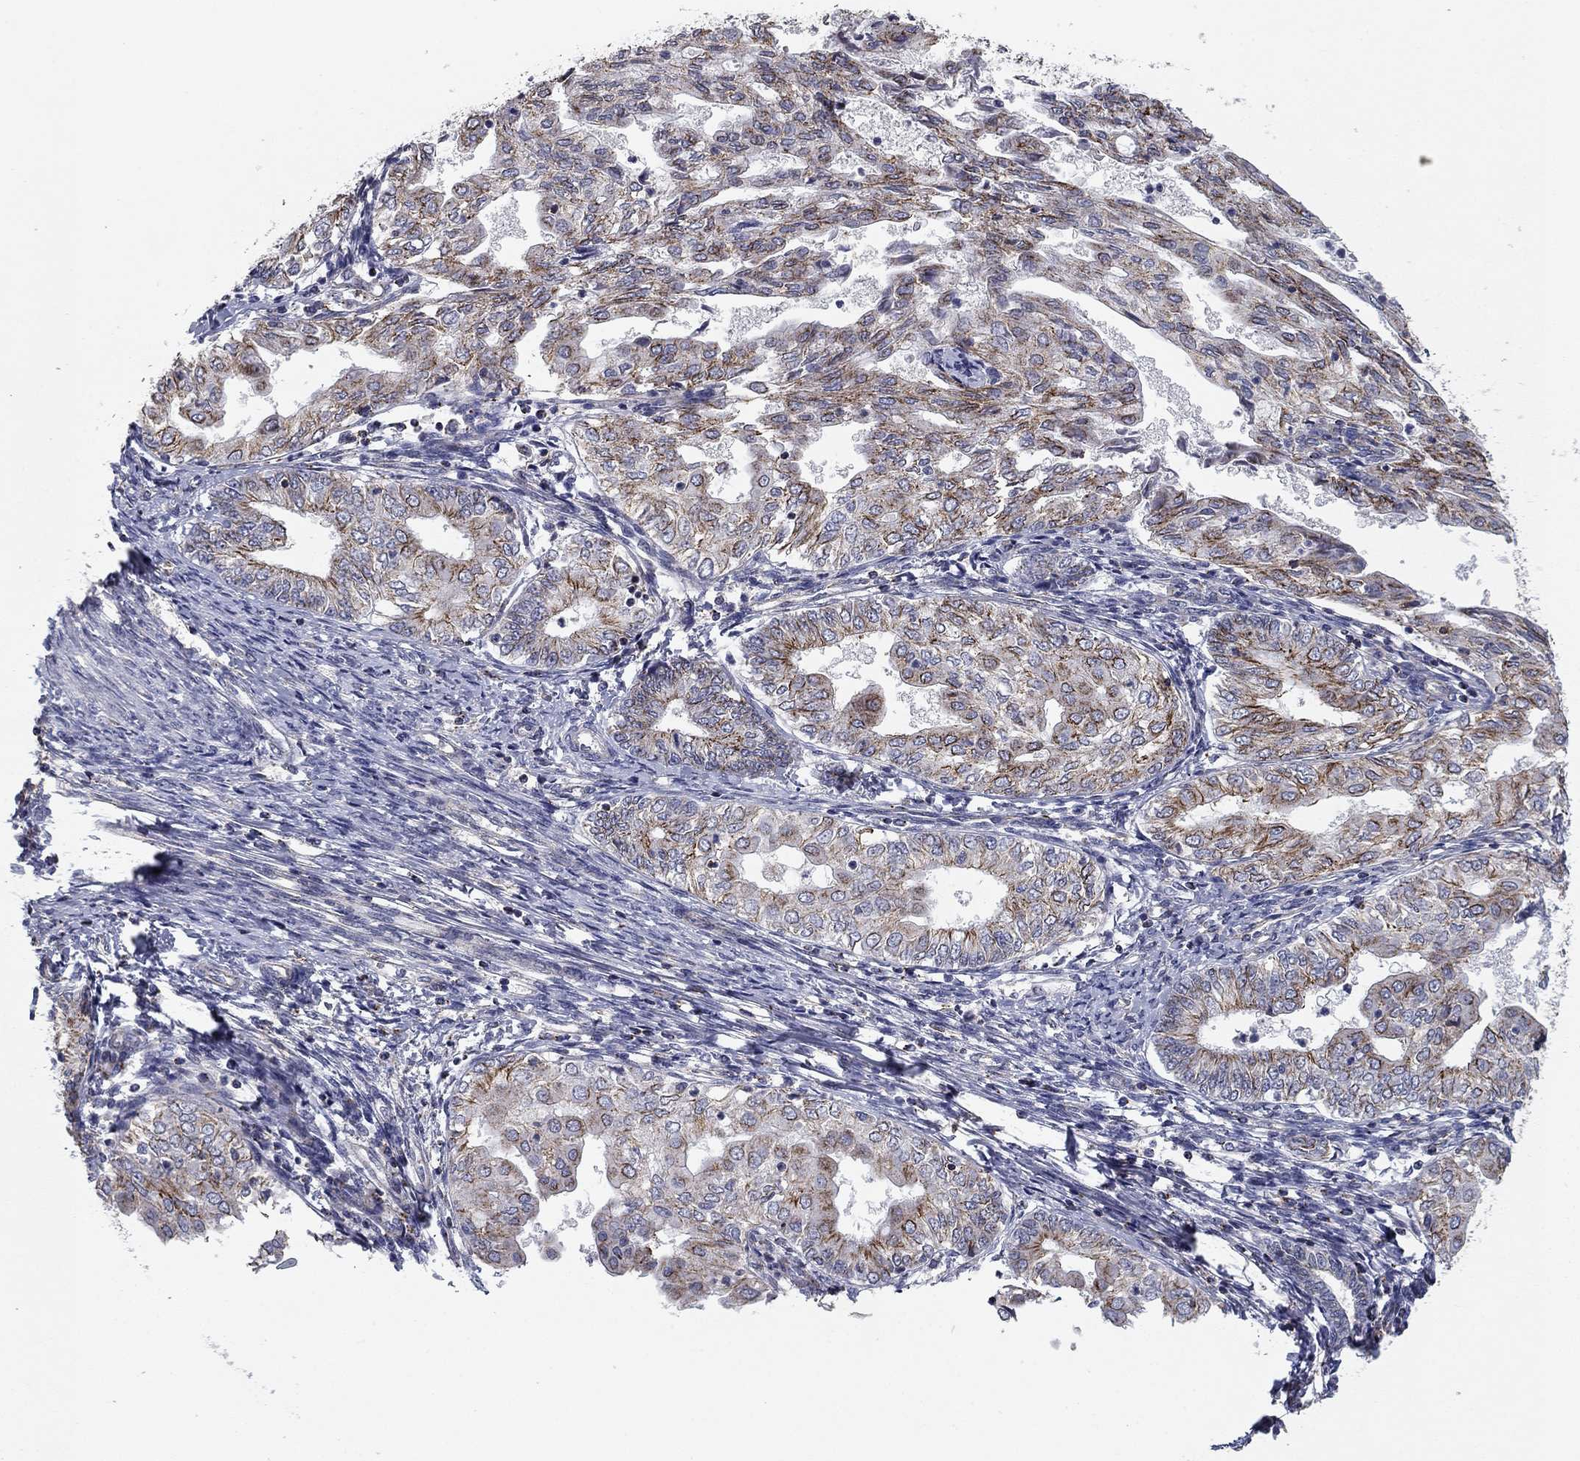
{"staining": {"intensity": "strong", "quantity": "25%-75%", "location": "cytoplasmic/membranous"}, "tissue": "endometrial cancer", "cell_type": "Tumor cells", "image_type": "cancer", "snomed": [{"axis": "morphology", "description": "Adenocarcinoma, NOS"}, {"axis": "topography", "description": "Endometrium"}], "caption": "A photomicrograph showing strong cytoplasmic/membranous staining in approximately 25%-75% of tumor cells in endometrial cancer (adenocarcinoma), as visualized by brown immunohistochemical staining.", "gene": "SEPTIN3", "patient": {"sex": "female", "age": 68}}